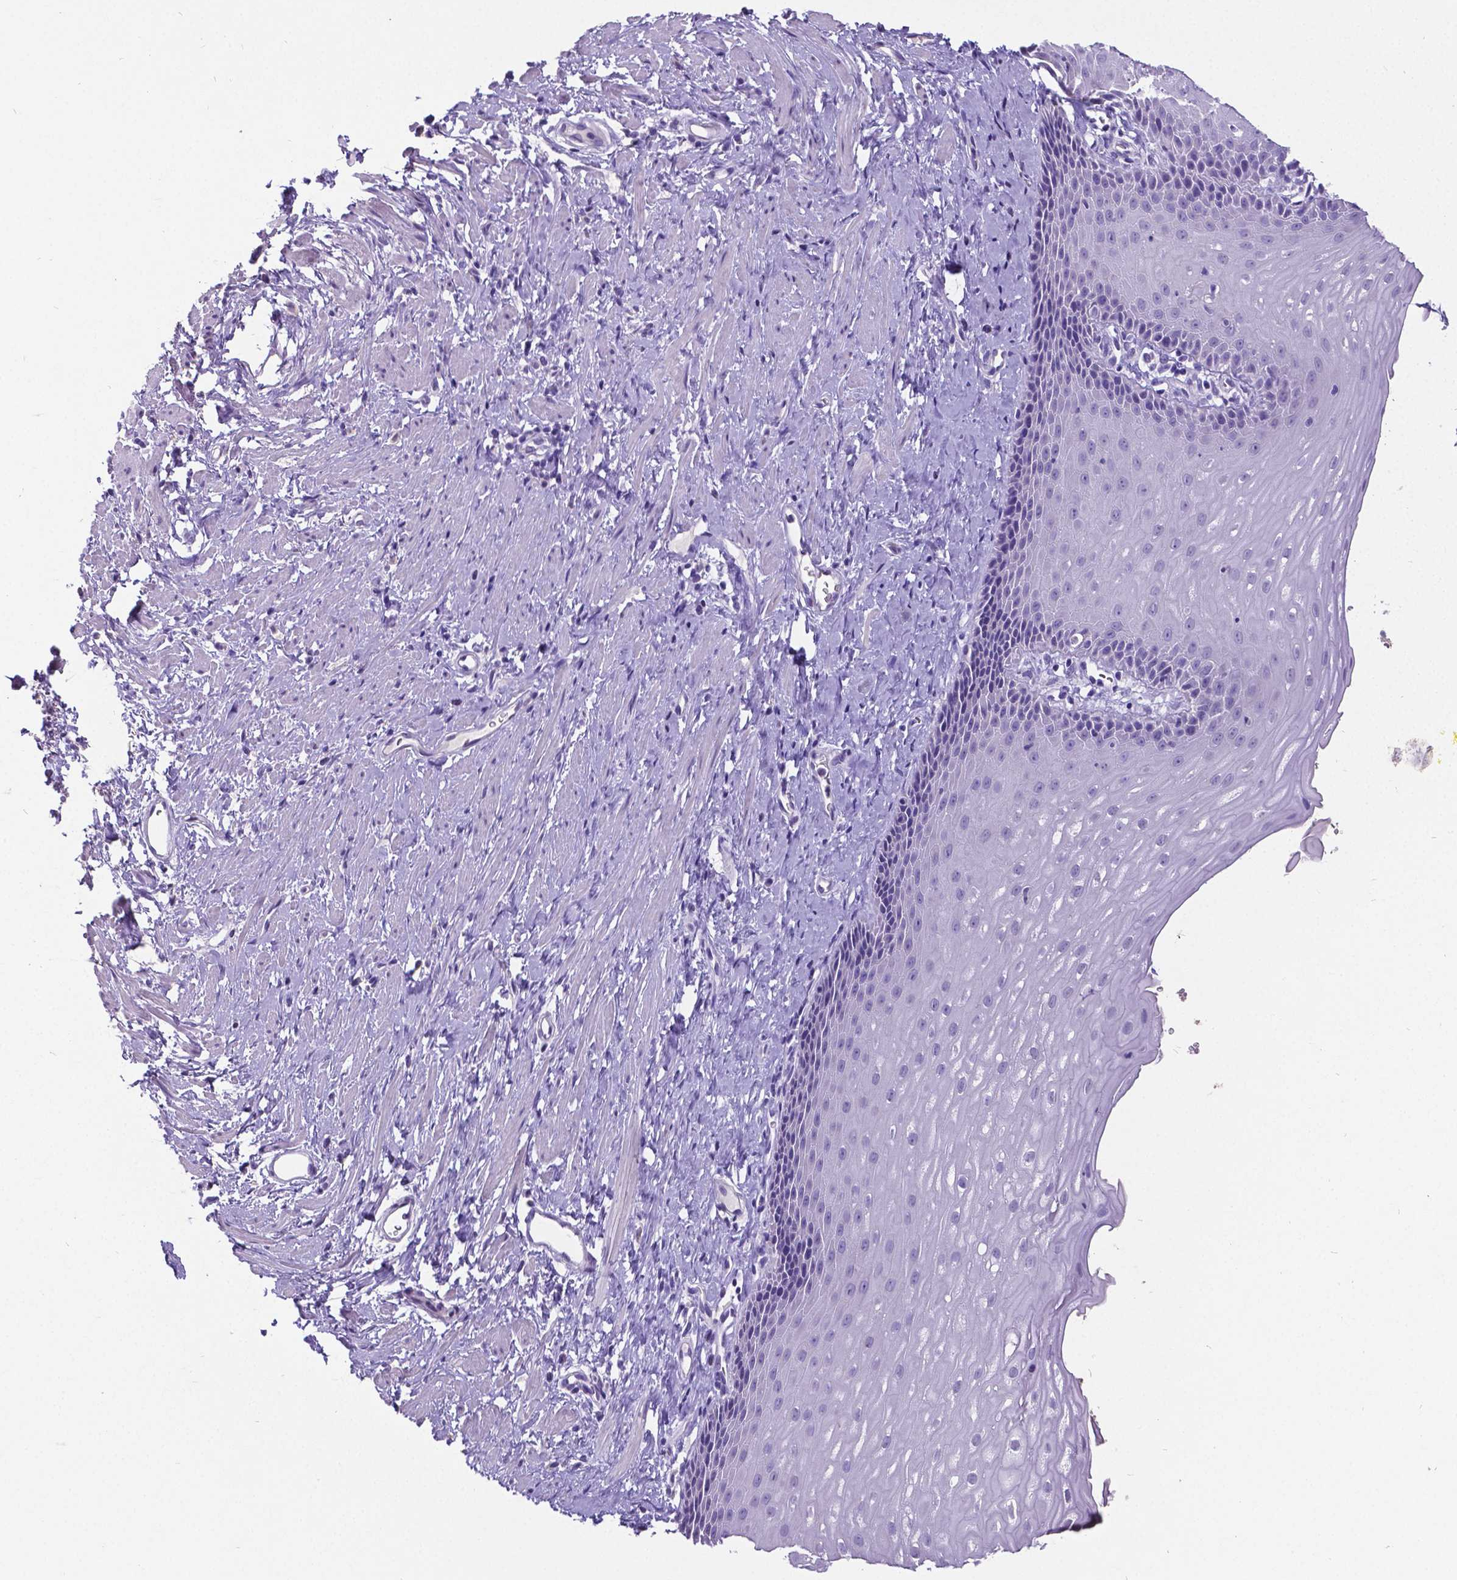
{"staining": {"intensity": "negative", "quantity": "none", "location": "none"}, "tissue": "esophagus", "cell_type": "Squamous epithelial cells", "image_type": "normal", "snomed": [{"axis": "morphology", "description": "Normal tissue, NOS"}, {"axis": "topography", "description": "Esophagus"}], "caption": "High power microscopy photomicrograph of an immunohistochemistry (IHC) image of benign esophagus, revealing no significant positivity in squamous epithelial cells. (DAB (3,3'-diaminobenzidine) immunohistochemistry with hematoxylin counter stain).", "gene": "SATB2", "patient": {"sex": "male", "age": 64}}